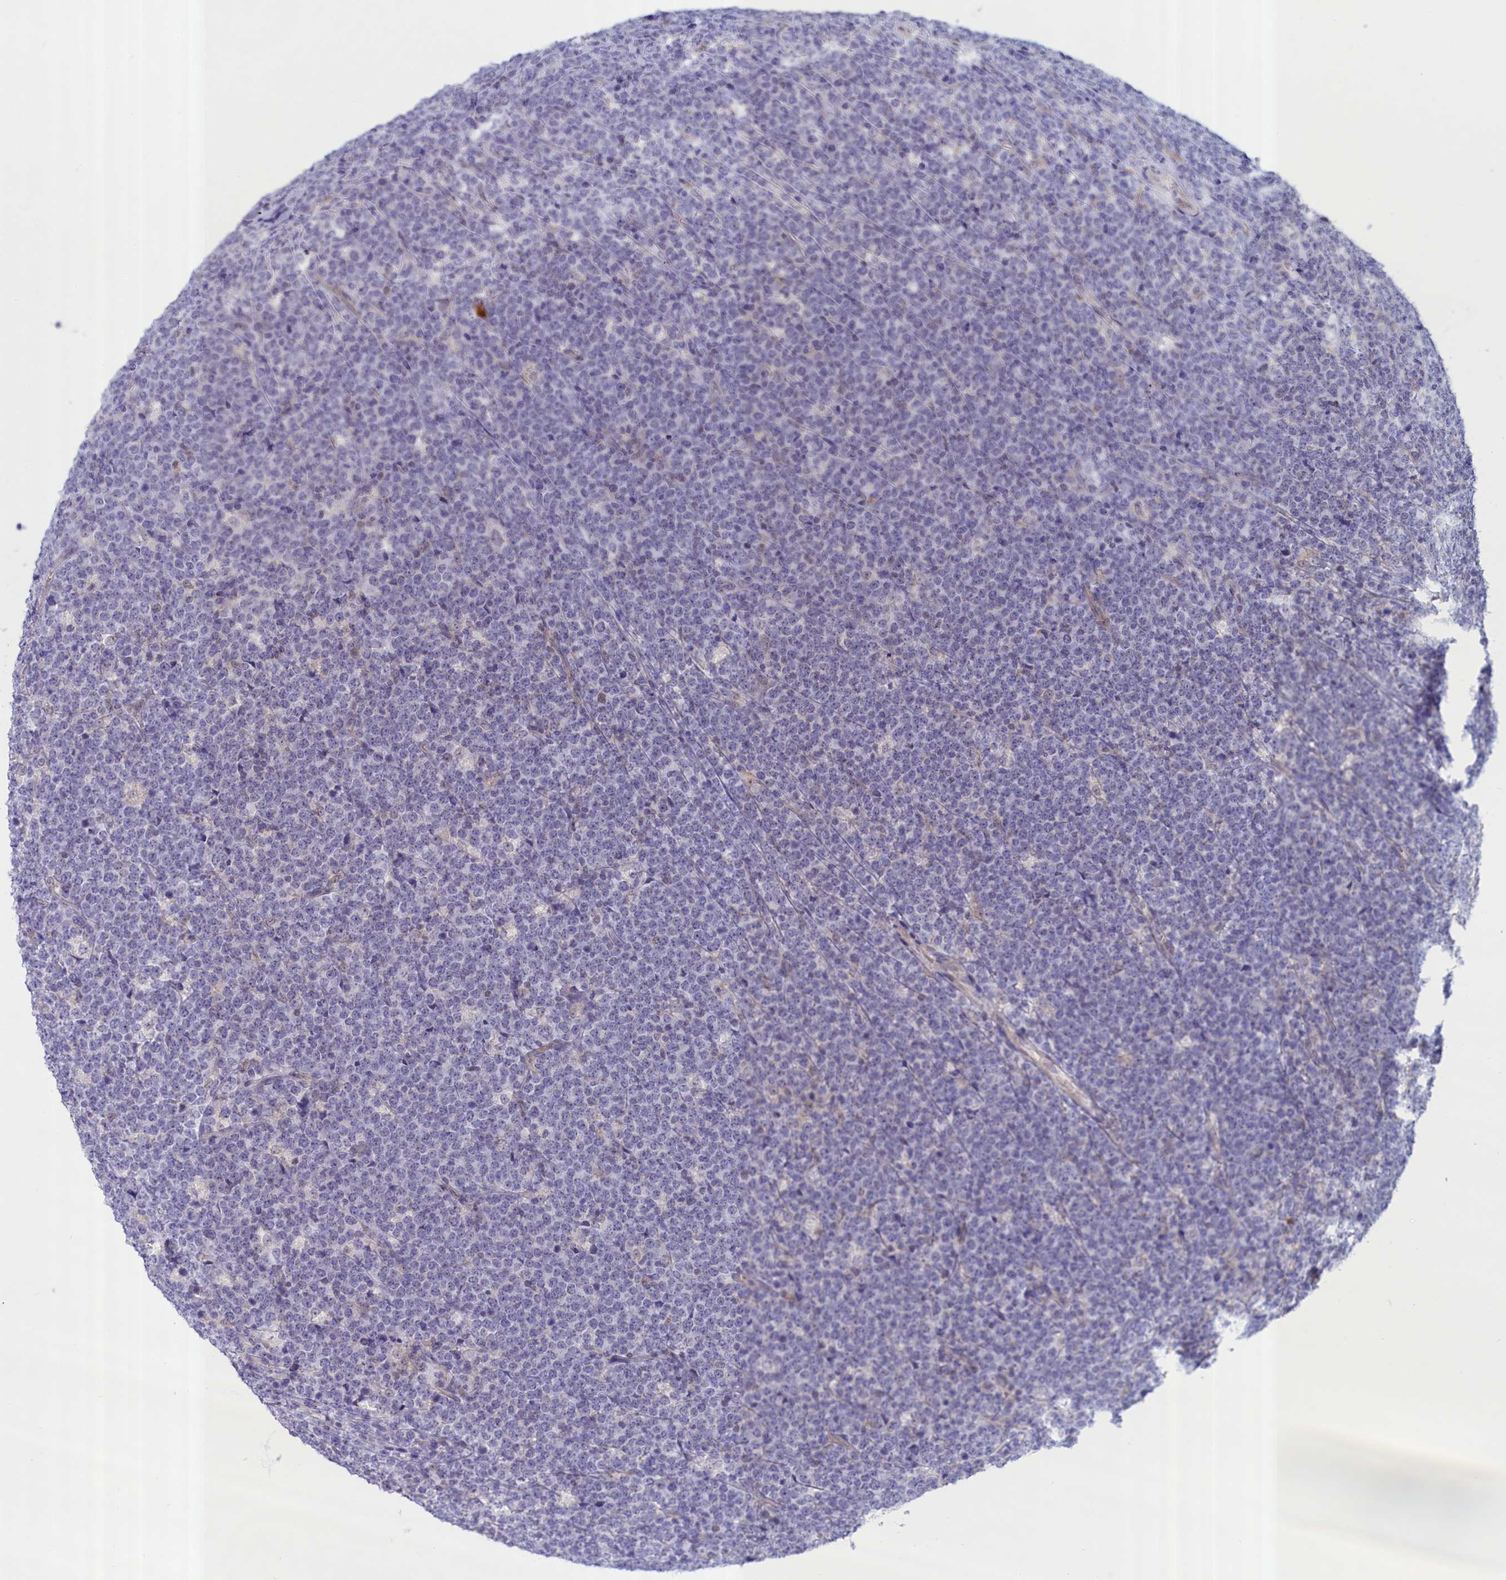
{"staining": {"intensity": "negative", "quantity": "none", "location": "none"}, "tissue": "lymphoma", "cell_type": "Tumor cells", "image_type": "cancer", "snomed": [{"axis": "morphology", "description": "Malignant lymphoma, non-Hodgkin's type, High grade"}, {"axis": "topography", "description": "Small intestine"}], "caption": "Immunohistochemical staining of high-grade malignant lymphoma, non-Hodgkin's type shows no significant staining in tumor cells.", "gene": "ABCC12", "patient": {"sex": "male", "age": 8}}